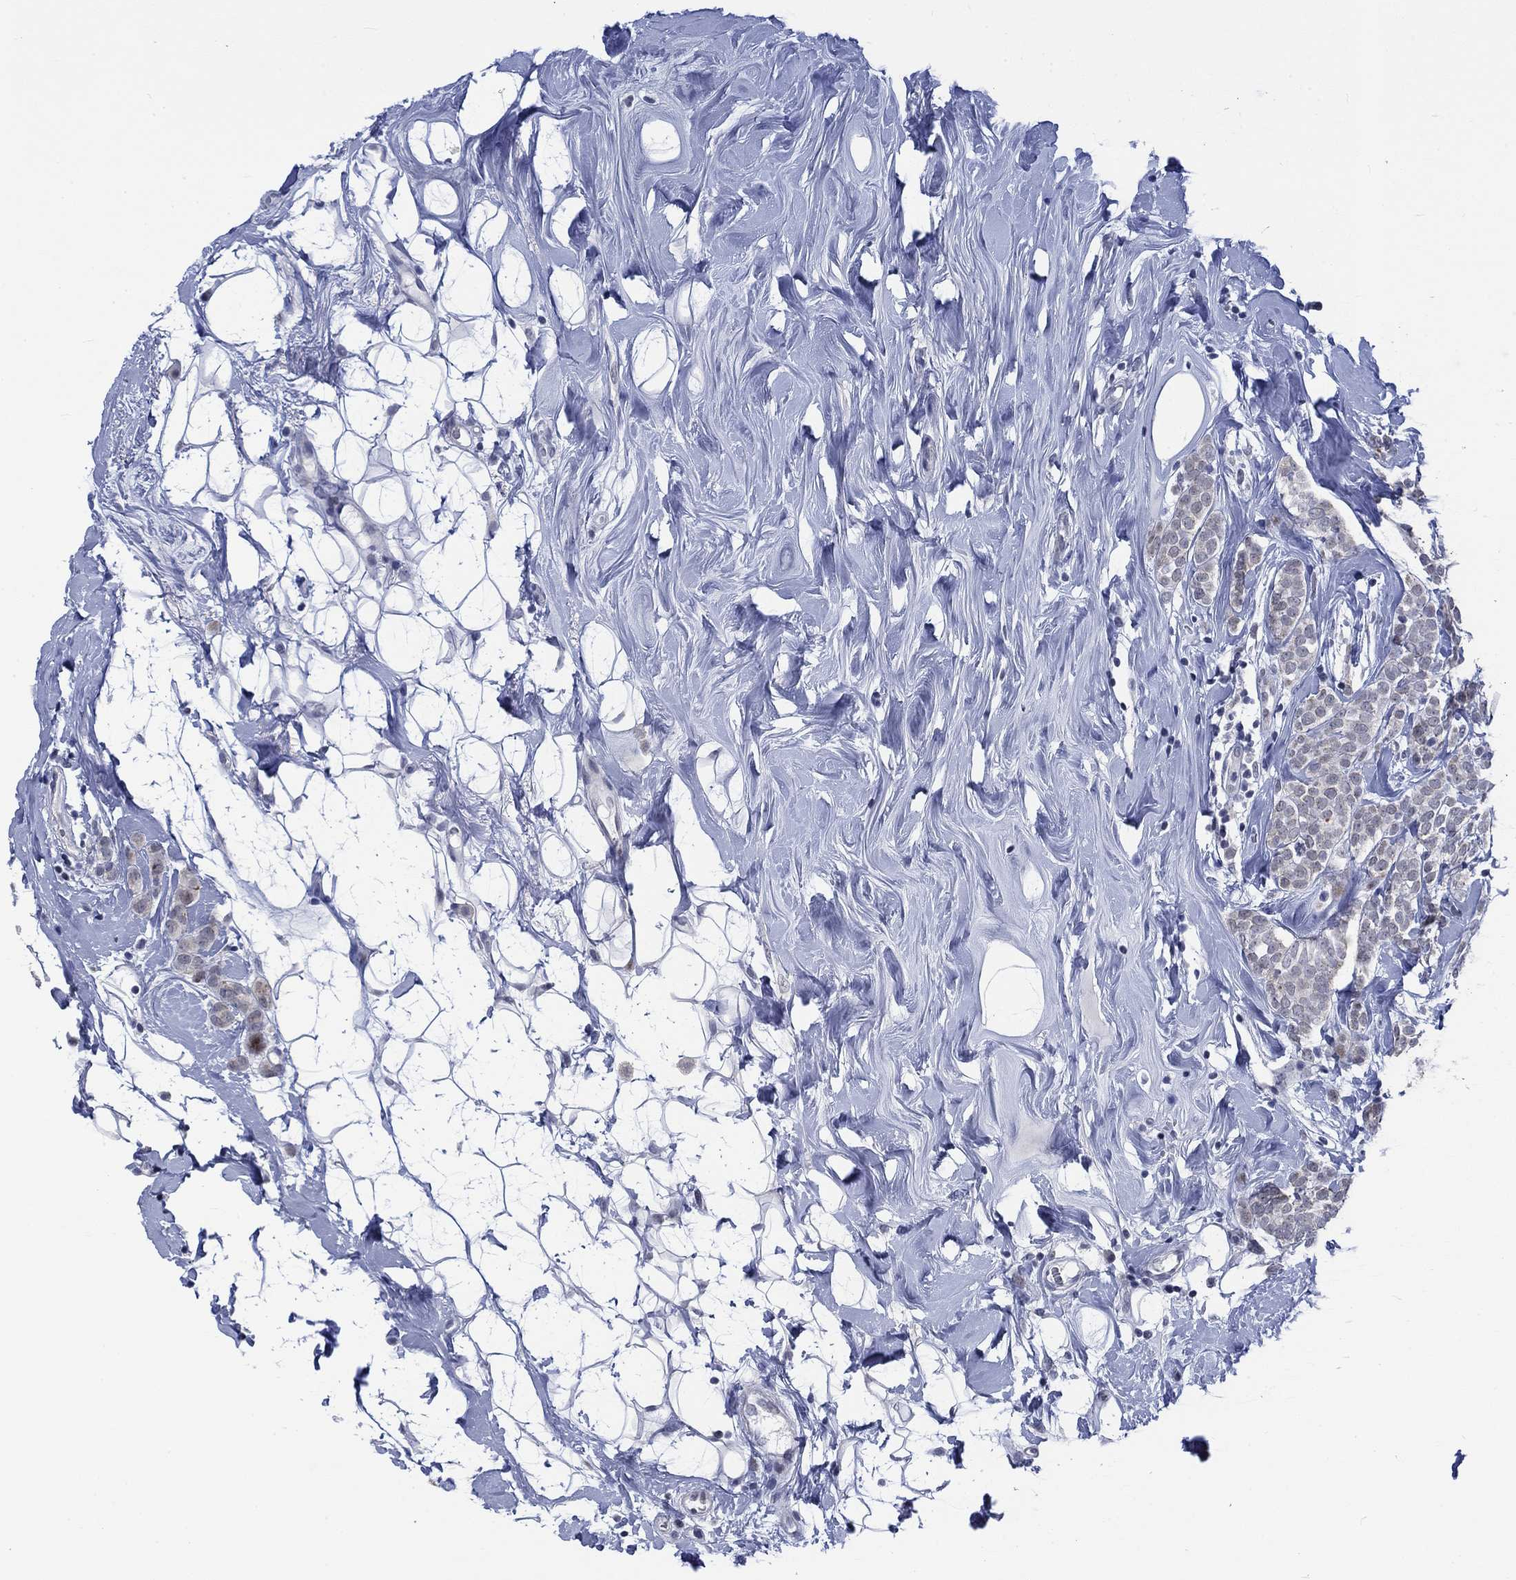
{"staining": {"intensity": "negative", "quantity": "none", "location": "none"}, "tissue": "breast cancer", "cell_type": "Tumor cells", "image_type": "cancer", "snomed": [{"axis": "morphology", "description": "Lobular carcinoma"}, {"axis": "topography", "description": "Breast"}], "caption": "The image reveals no staining of tumor cells in breast cancer. Brightfield microscopy of IHC stained with DAB (brown) and hematoxylin (blue), captured at high magnification.", "gene": "NEU3", "patient": {"sex": "female", "age": 49}}